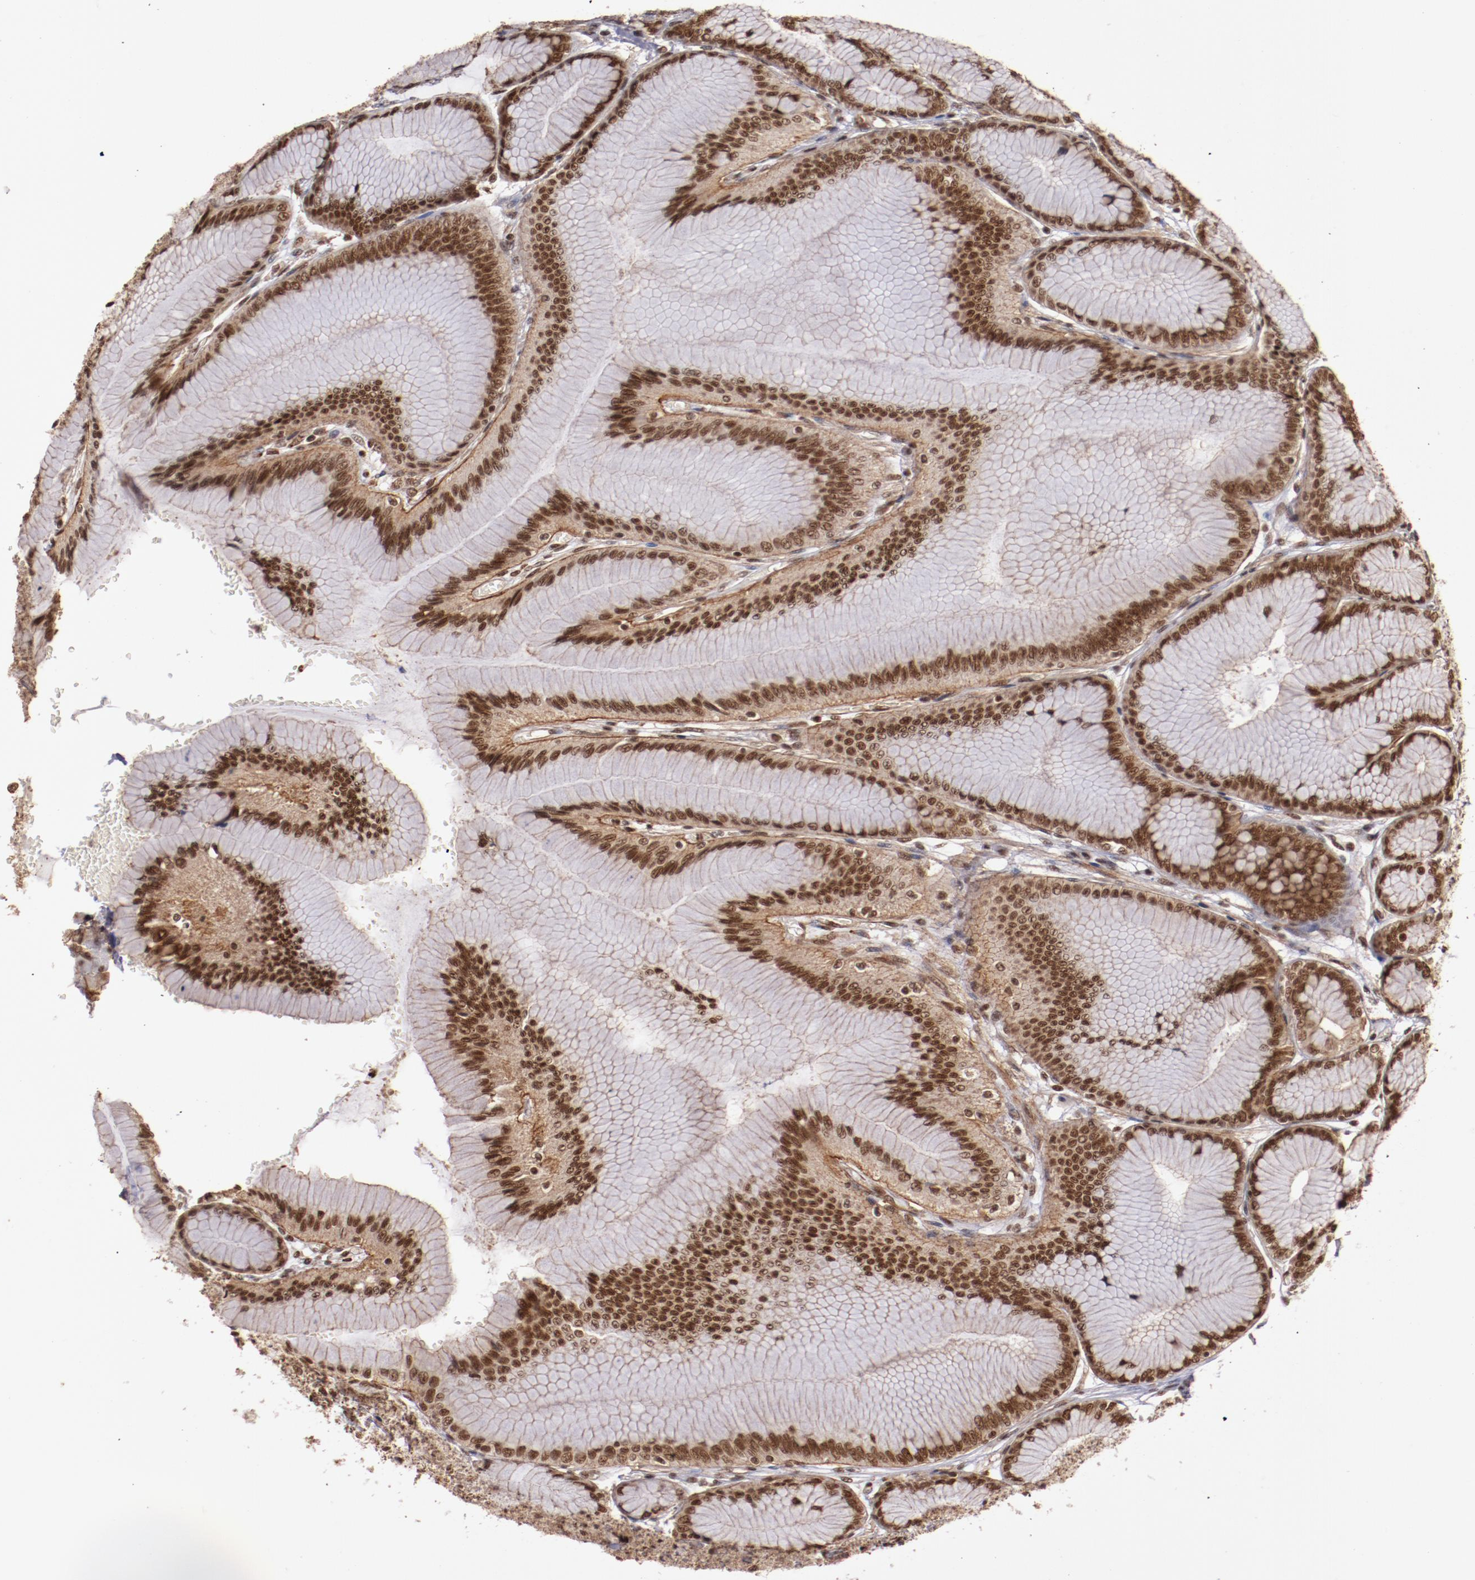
{"staining": {"intensity": "strong", "quantity": ">75%", "location": "nuclear"}, "tissue": "stomach", "cell_type": "Glandular cells", "image_type": "normal", "snomed": [{"axis": "morphology", "description": "Normal tissue, NOS"}, {"axis": "morphology", "description": "Adenocarcinoma, NOS"}, {"axis": "topography", "description": "Stomach"}, {"axis": "topography", "description": "Stomach, lower"}], "caption": "Immunohistochemical staining of benign stomach demonstrates strong nuclear protein staining in about >75% of glandular cells.", "gene": "STAG2", "patient": {"sex": "female", "age": 65}}